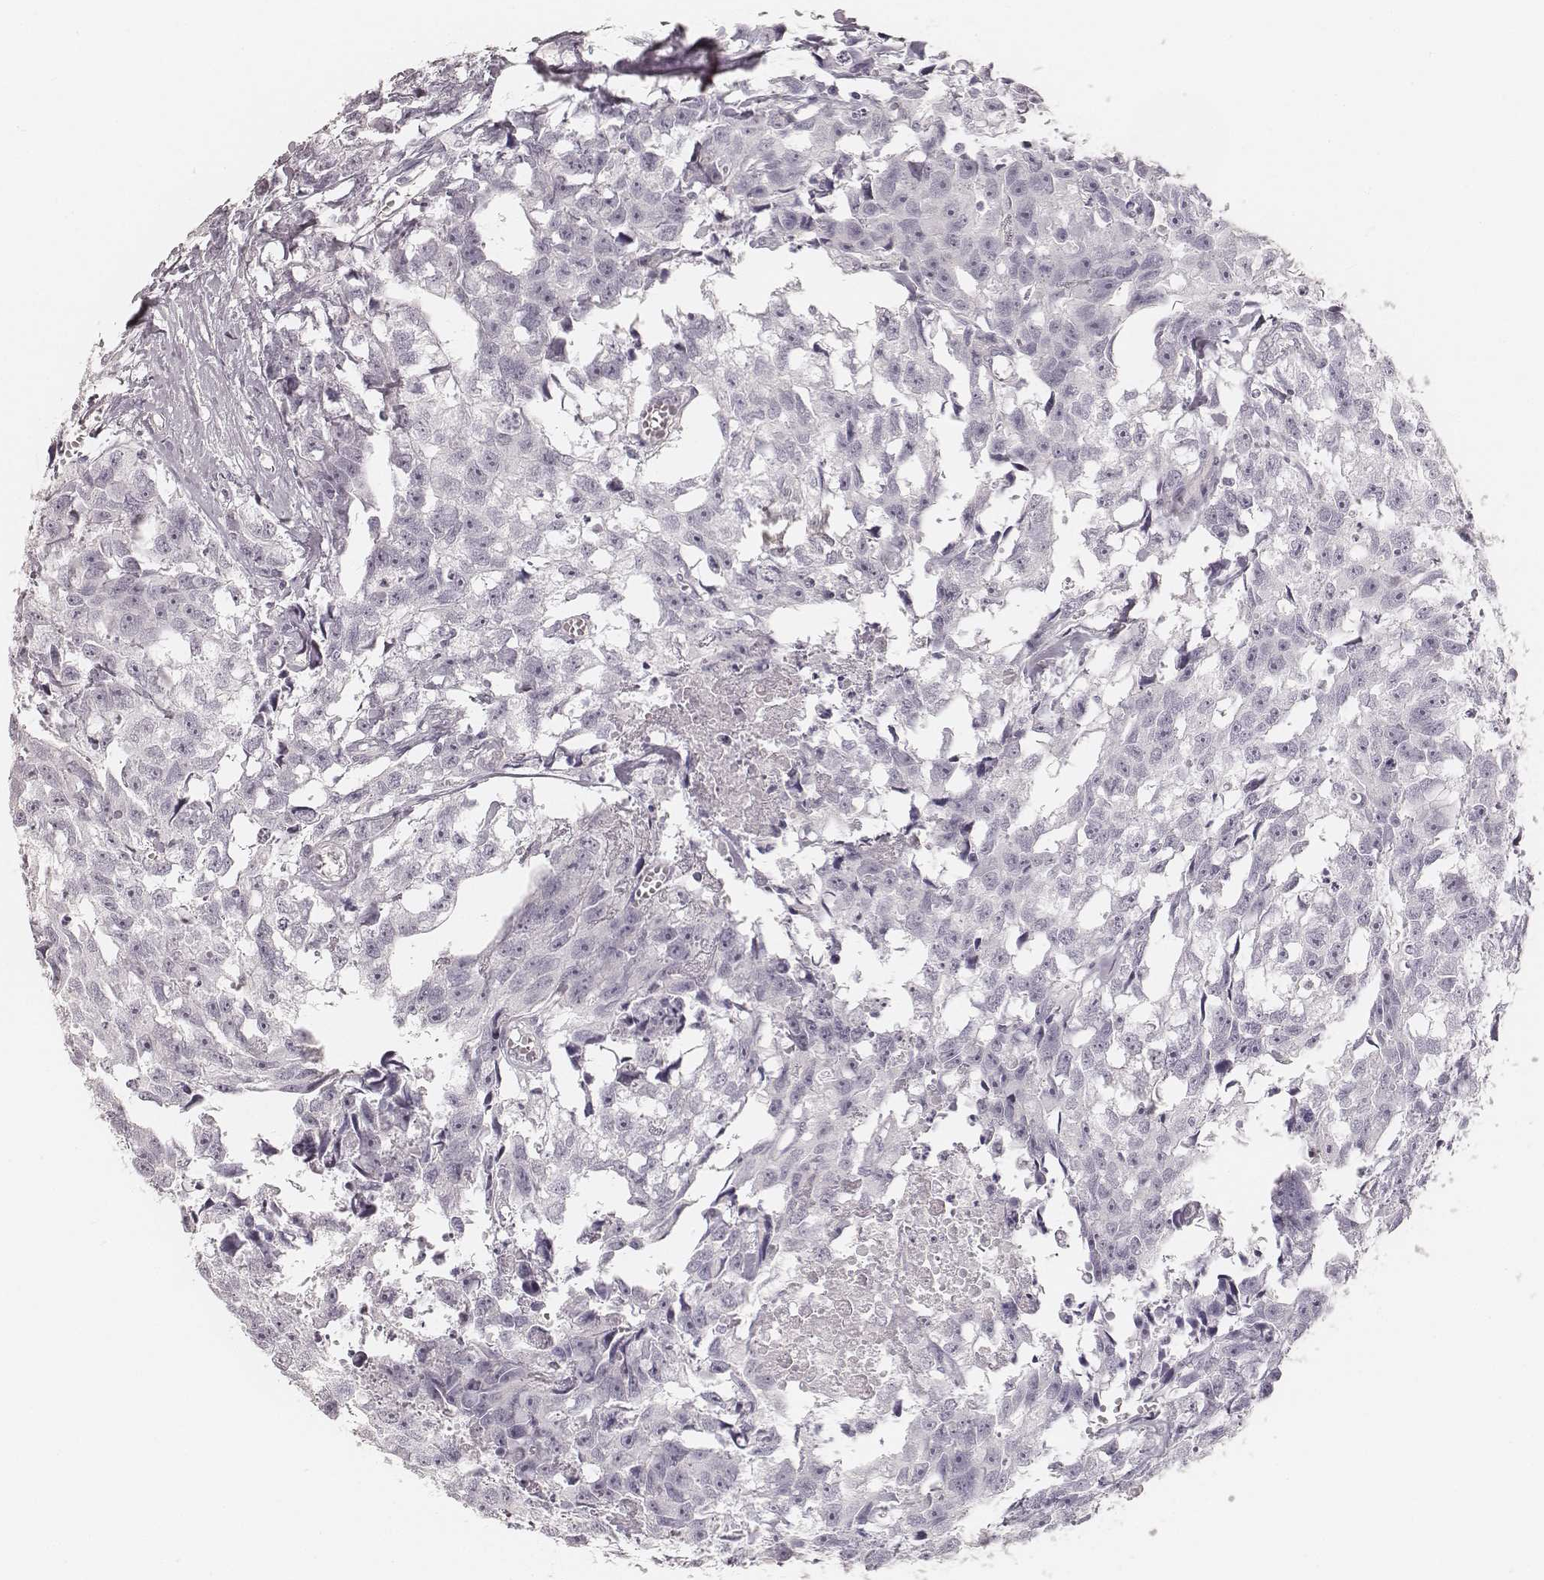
{"staining": {"intensity": "negative", "quantity": "none", "location": "none"}, "tissue": "testis cancer", "cell_type": "Tumor cells", "image_type": "cancer", "snomed": [{"axis": "morphology", "description": "Carcinoma, Embryonal, NOS"}, {"axis": "morphology", "description": "Teratoma, malignant, NOS"}, {"axis": "topography", "description": "Testis"}], "caption": "This is a photomicrograph of immunohistochemistry (IHC) staining of testis malignant teratoma, which shows no positivity in tumor cells. (Stains: DAB immunohistochemistry with hematoxylin counter stain, Microscopy: brightfield microscopy at high magnification).", "gene": "HNF4G", "patient": {"sex": "male", "age": 44}}